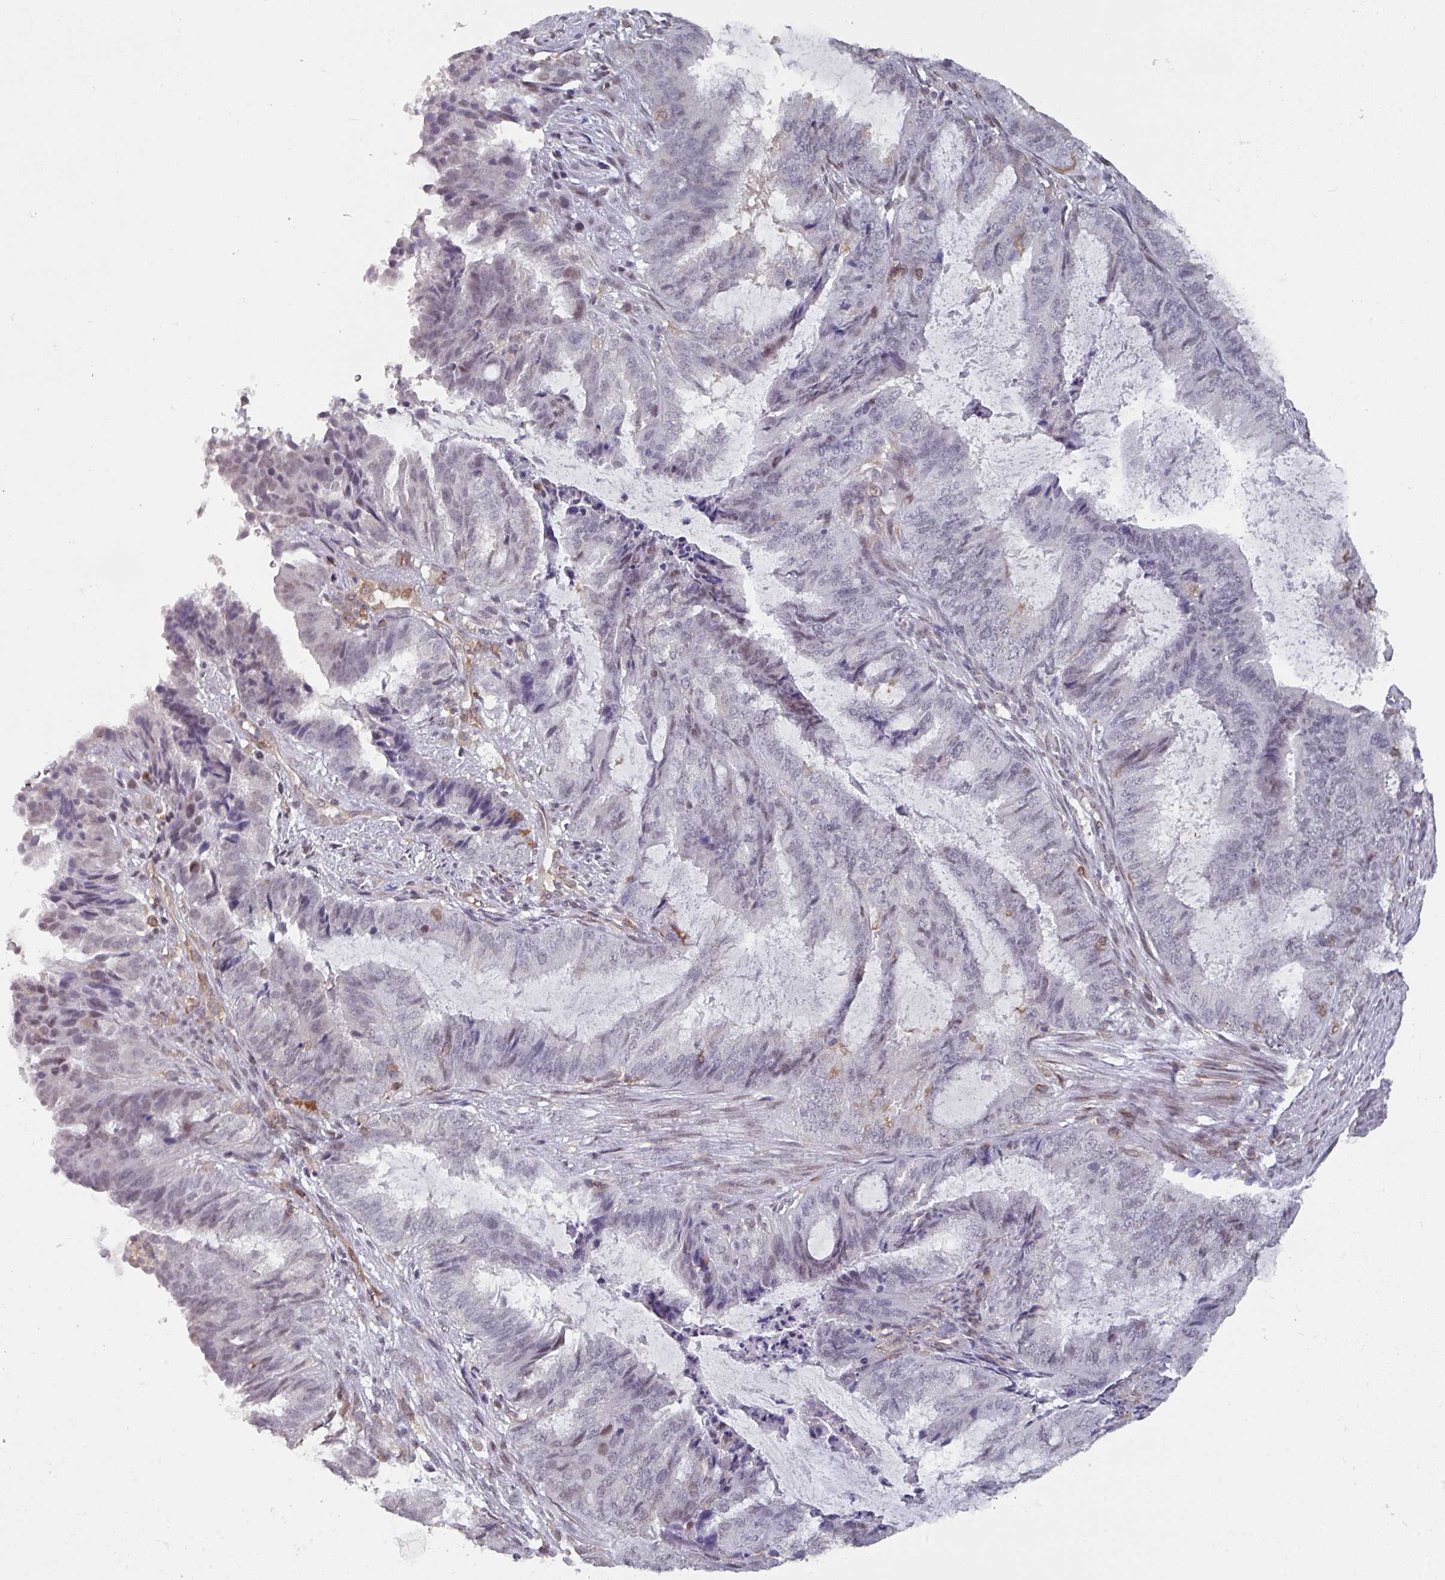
{"staining": {"intensity": "weak", "quantity": "<25%", "location": "nuclear"}, "tissue": "endometrial cancer", "cell_type": "Tumor cells", "image_type": "cancer", "snomed": [{"axis": "morphology", "description": "Adenocarcinoma, NOS"}, {"axis": "topography", "description": "Endometrium"}], "caption": "DAB immunohistochemical staining of endometrial adenocarcinoma reveals no significant positivity in tumor cells.", "gene": "RASAL3", "patient": {"sex": "female", "age": 51}}